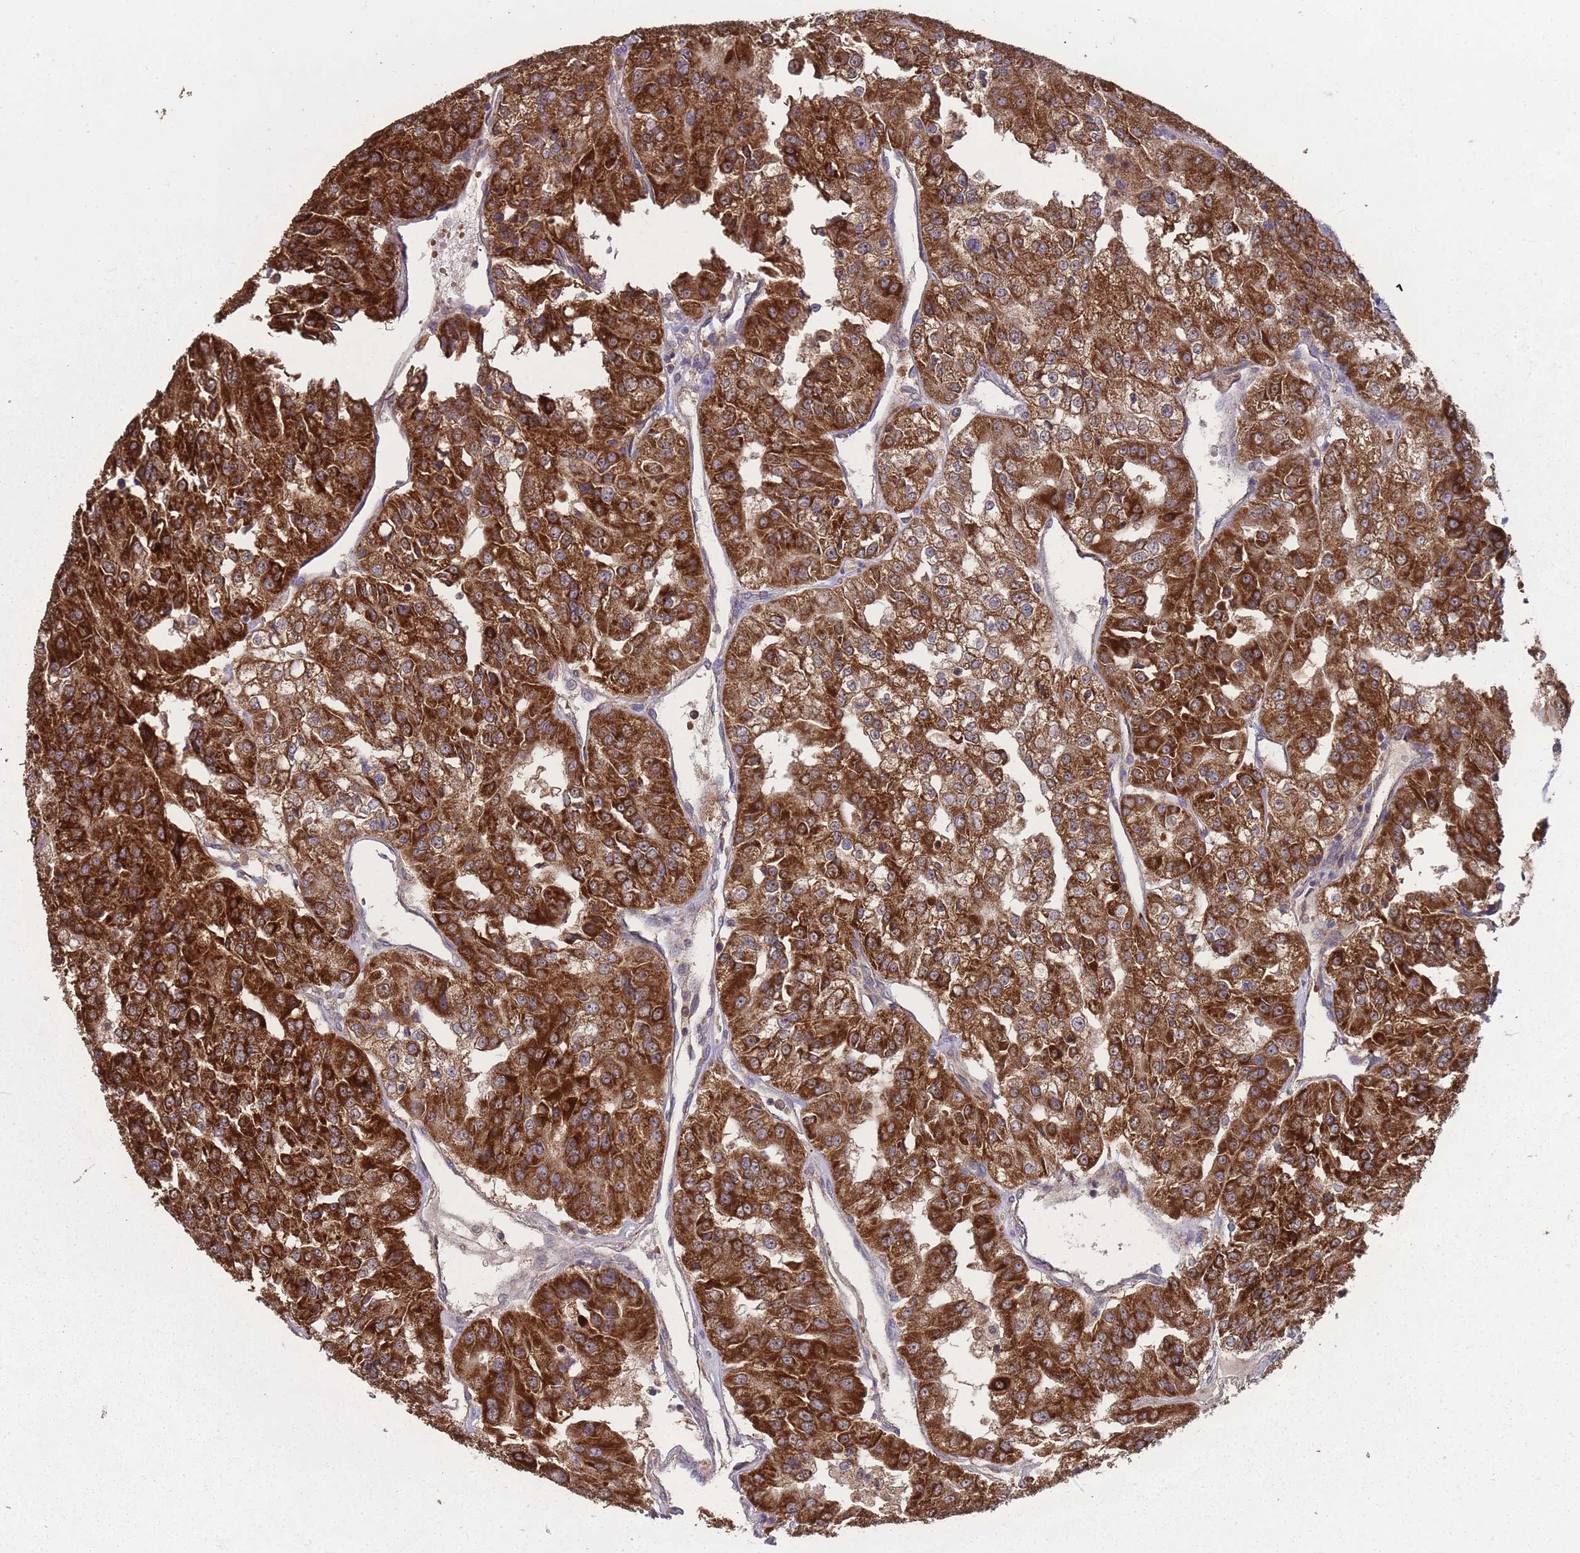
{"staining": {"intensity": "strong", "quantity": ">75%", "location": "cytoplasmic/membranous"}, "tissue": "renal cancer", "cell_type": "Tumor cells", "image_type": "cancer", "snomed": [{"axis": "morphology", "description": "Adenocarcinoma, NOS"}, {"axis": "topography", "description": "Kidney"}], "caption": "Immunohistochemistry (DAB) staining of human renal cancer (adenocarcinoma) demonstrates strong cytoplasmic/membranous protein expression in approximately >75% of tumor cells. The protein of interest is stained brown, and the nuclei are stained in blue (DAB IHC with brightfield microscopy, high magnification).", "gene": "SLC35B4", "patient": {"sex": "female", "age": 63}}